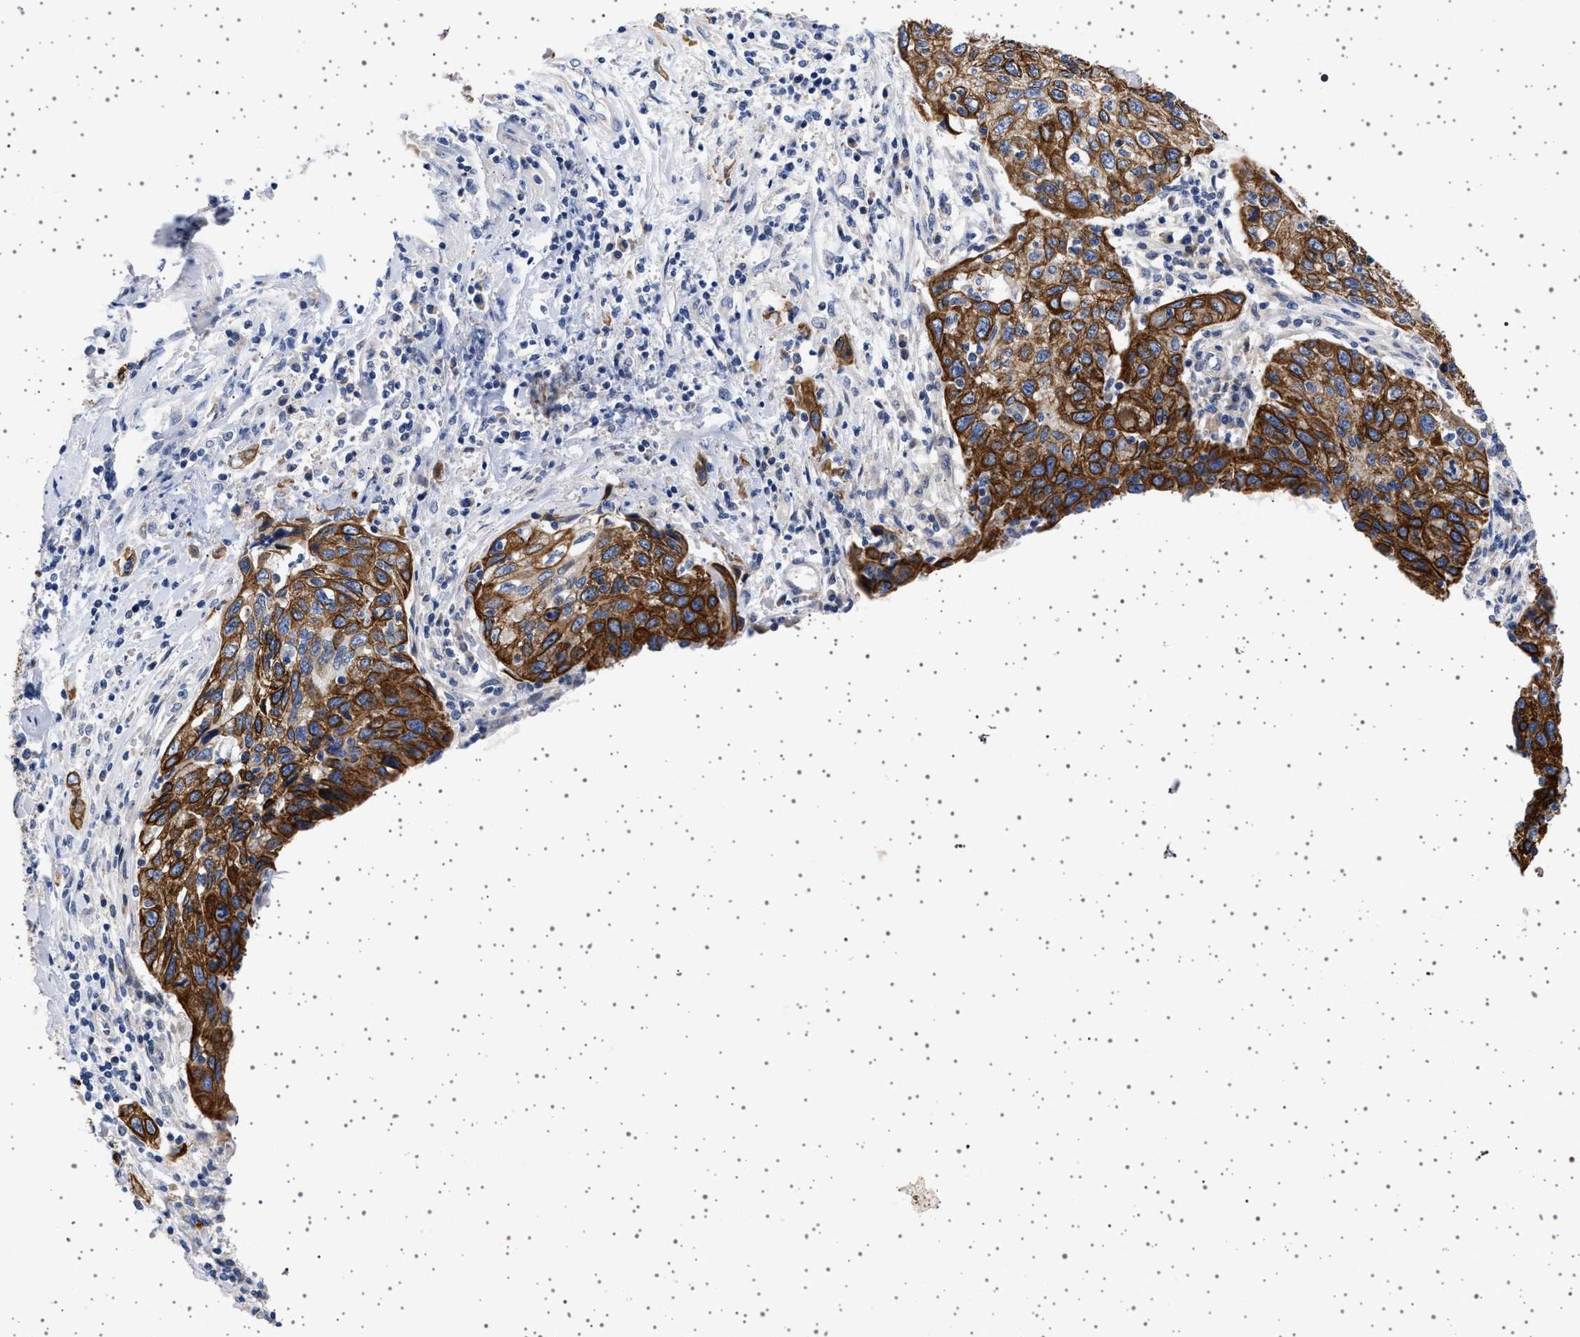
{"staining": {"intensity": "strong", "quantity": ">75%", "location": "cytoplasmic/membranous"}, "tissue": "cervical cancer", "cell_type": "Tumor cells", "image_type": "cancer", "snomed": [{"axis": "morphology", "description": "Squamous cell carcinoma, NOS"}, {"axis": "topography", "description": "Cervix"}], "caption": "A histopathology image of cervical squamous cell carcinoma stained for a protein exhibits strong cytoplasmic/membranous brown staining in tumor cells. (IHC, brightfield microscopy, high magnification).", "gene": "TRMT10B", "patient": {"sex": "female", "age": 53}}